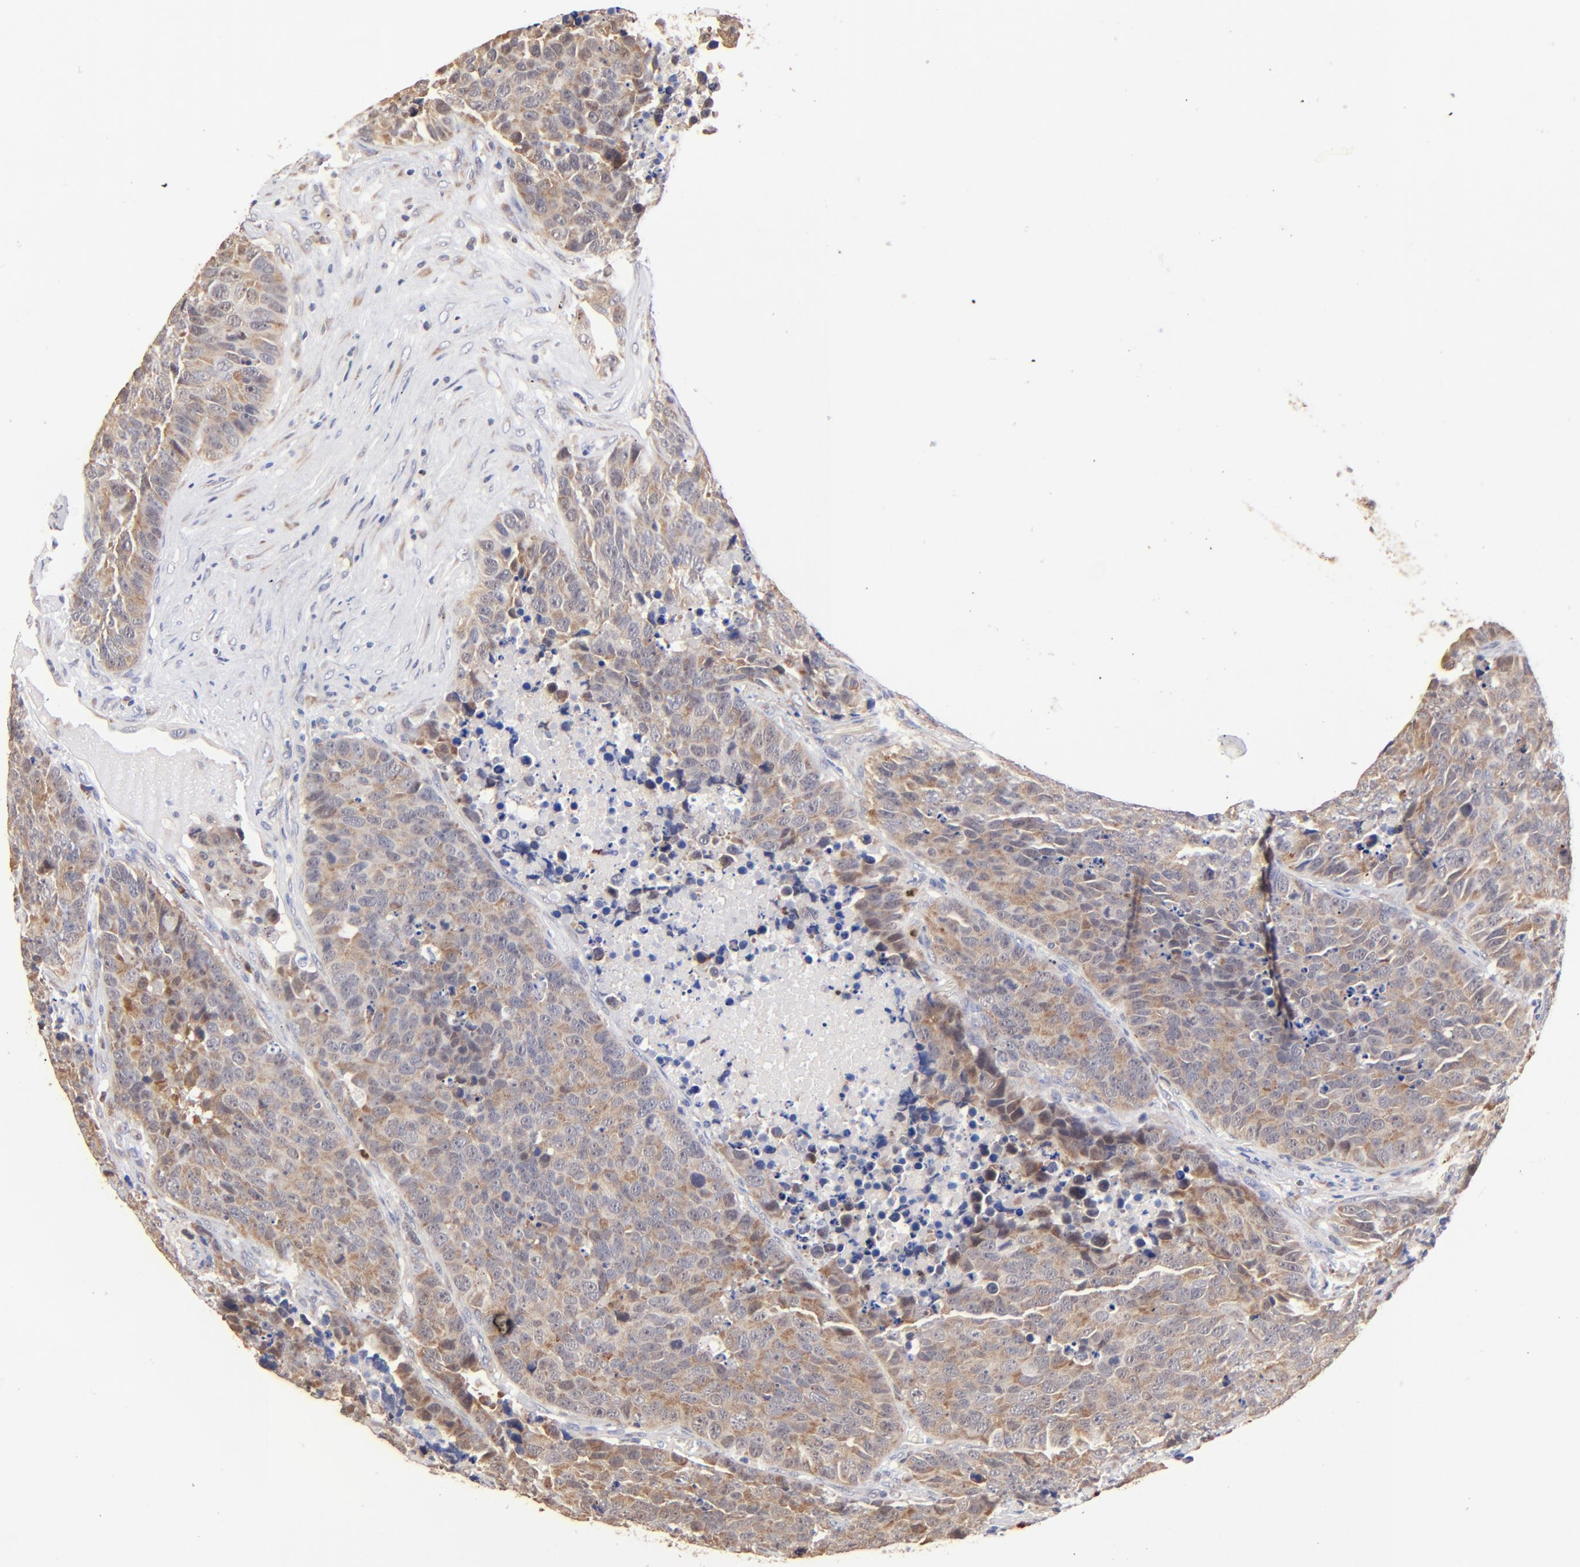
{"staining": {"intensity": "moderate", "quantity": ">75%", "location": "cytoplasmic/membranous"}, "tissue": "carcinoid", "cell_type": "Tumor cells", "image_type": "cancer", "snomed": [{"axis": "morphology", "description": "Carcinoid, malignant, NOS"}, {"axis": "topography", "description": "Lung"}], "caption": "Carcinoid was stained to show a protein in brown. There is medium levels of moderate cytoplasmic/membranous positivity in about >75% of tumor cells.", "gene": "BBOF1", "patient": {"sex": "male", "age": 60}}